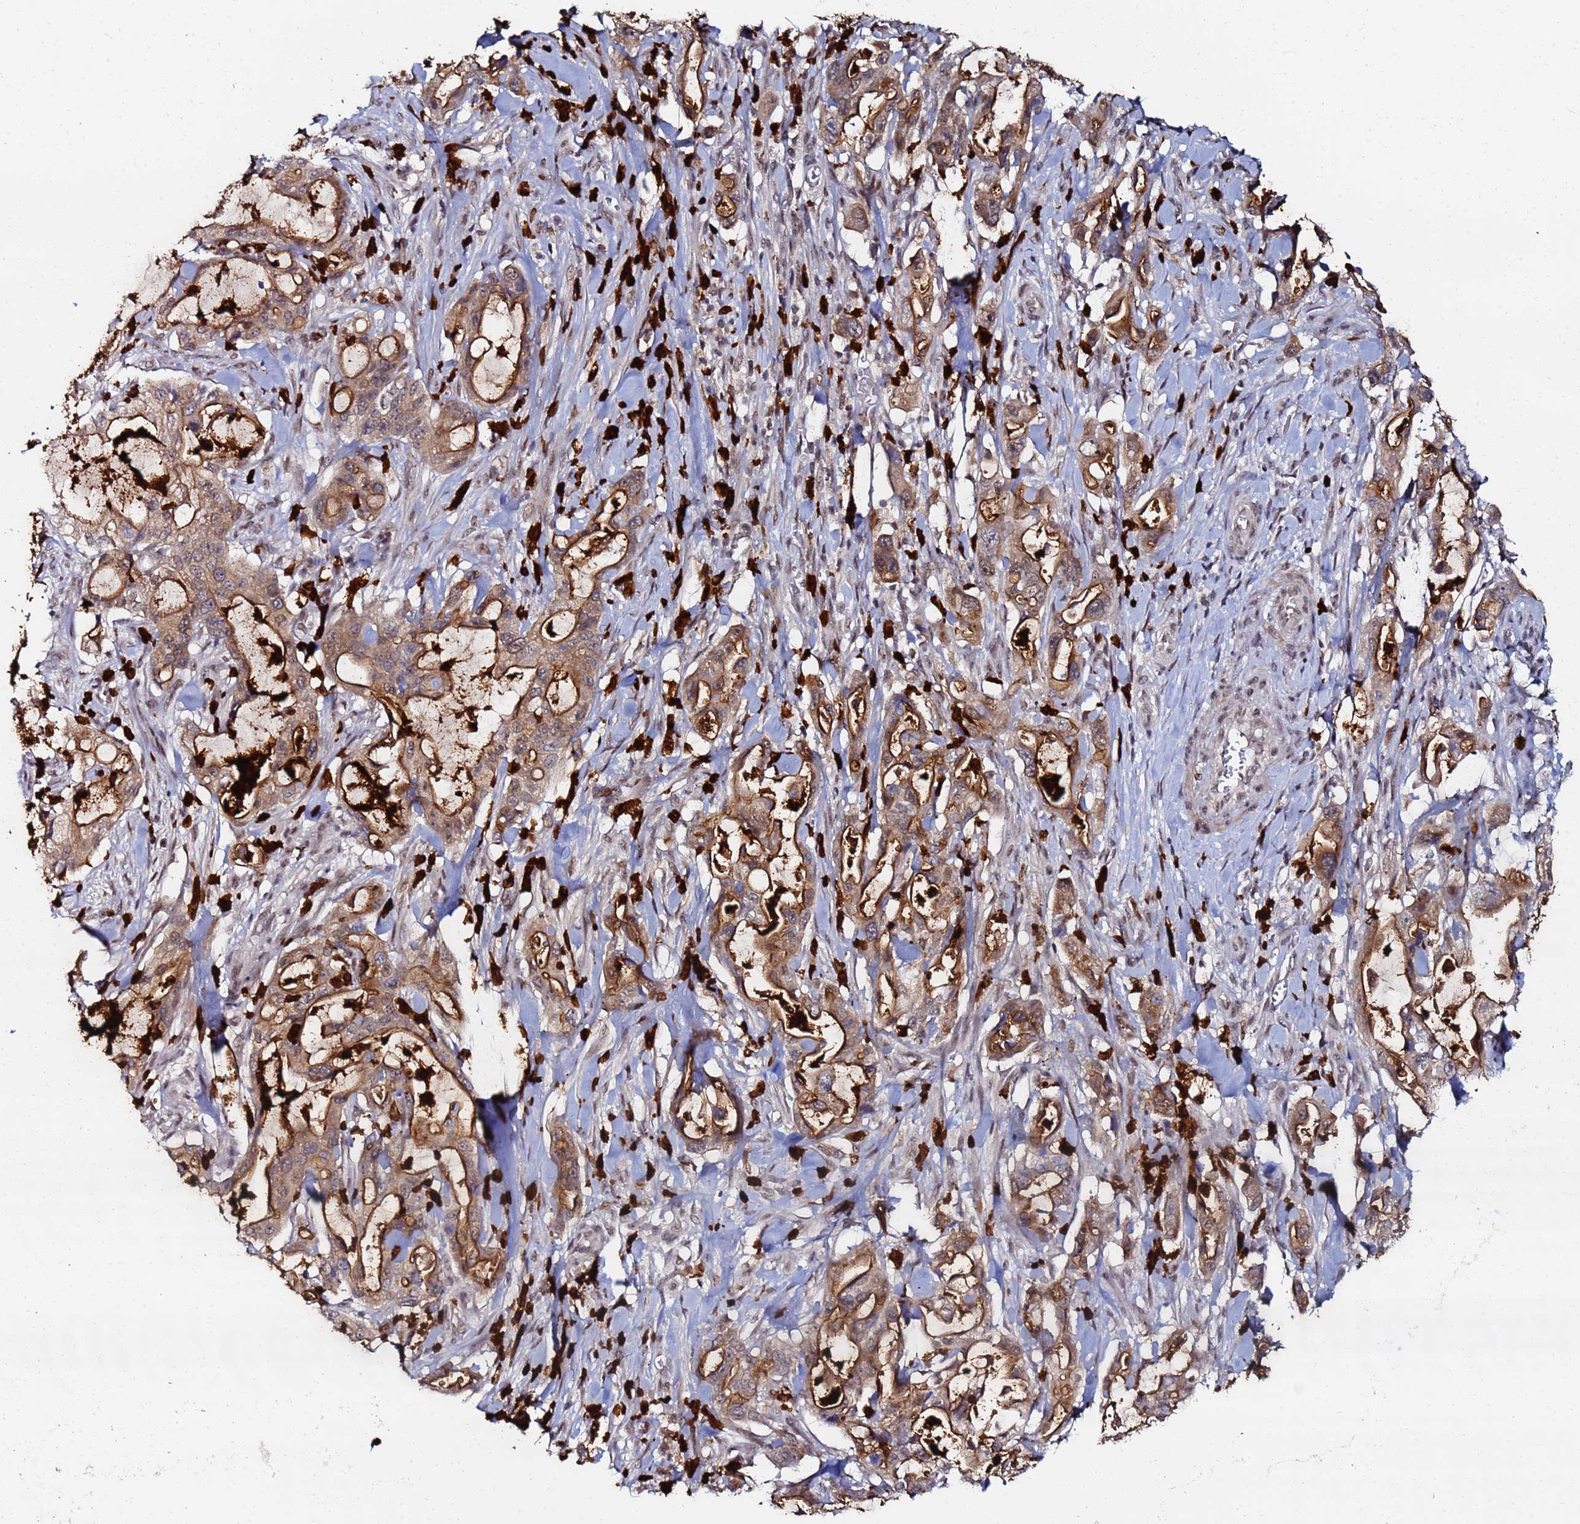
{"staining": {"intensity": "moderate", "quantity": ">75%", "location": "cytoplasmic/membranous"}, "tissue": "pancreatic cancer", "cell_type": "Tumor cells", "image_type": "cancer", "snomed": [{"axis": "morphology", "description": "Adenocarcinoma, NOS"}, {"axis": "topography", "description": "Pancreas"}], "caption": "Human pancreatic cancer (adenocarcinoma) stained with a protein marker shows moderate staining in tumor cells.", "gene": "MTCL1", "patient": {"sex": "female", "age": 61}}